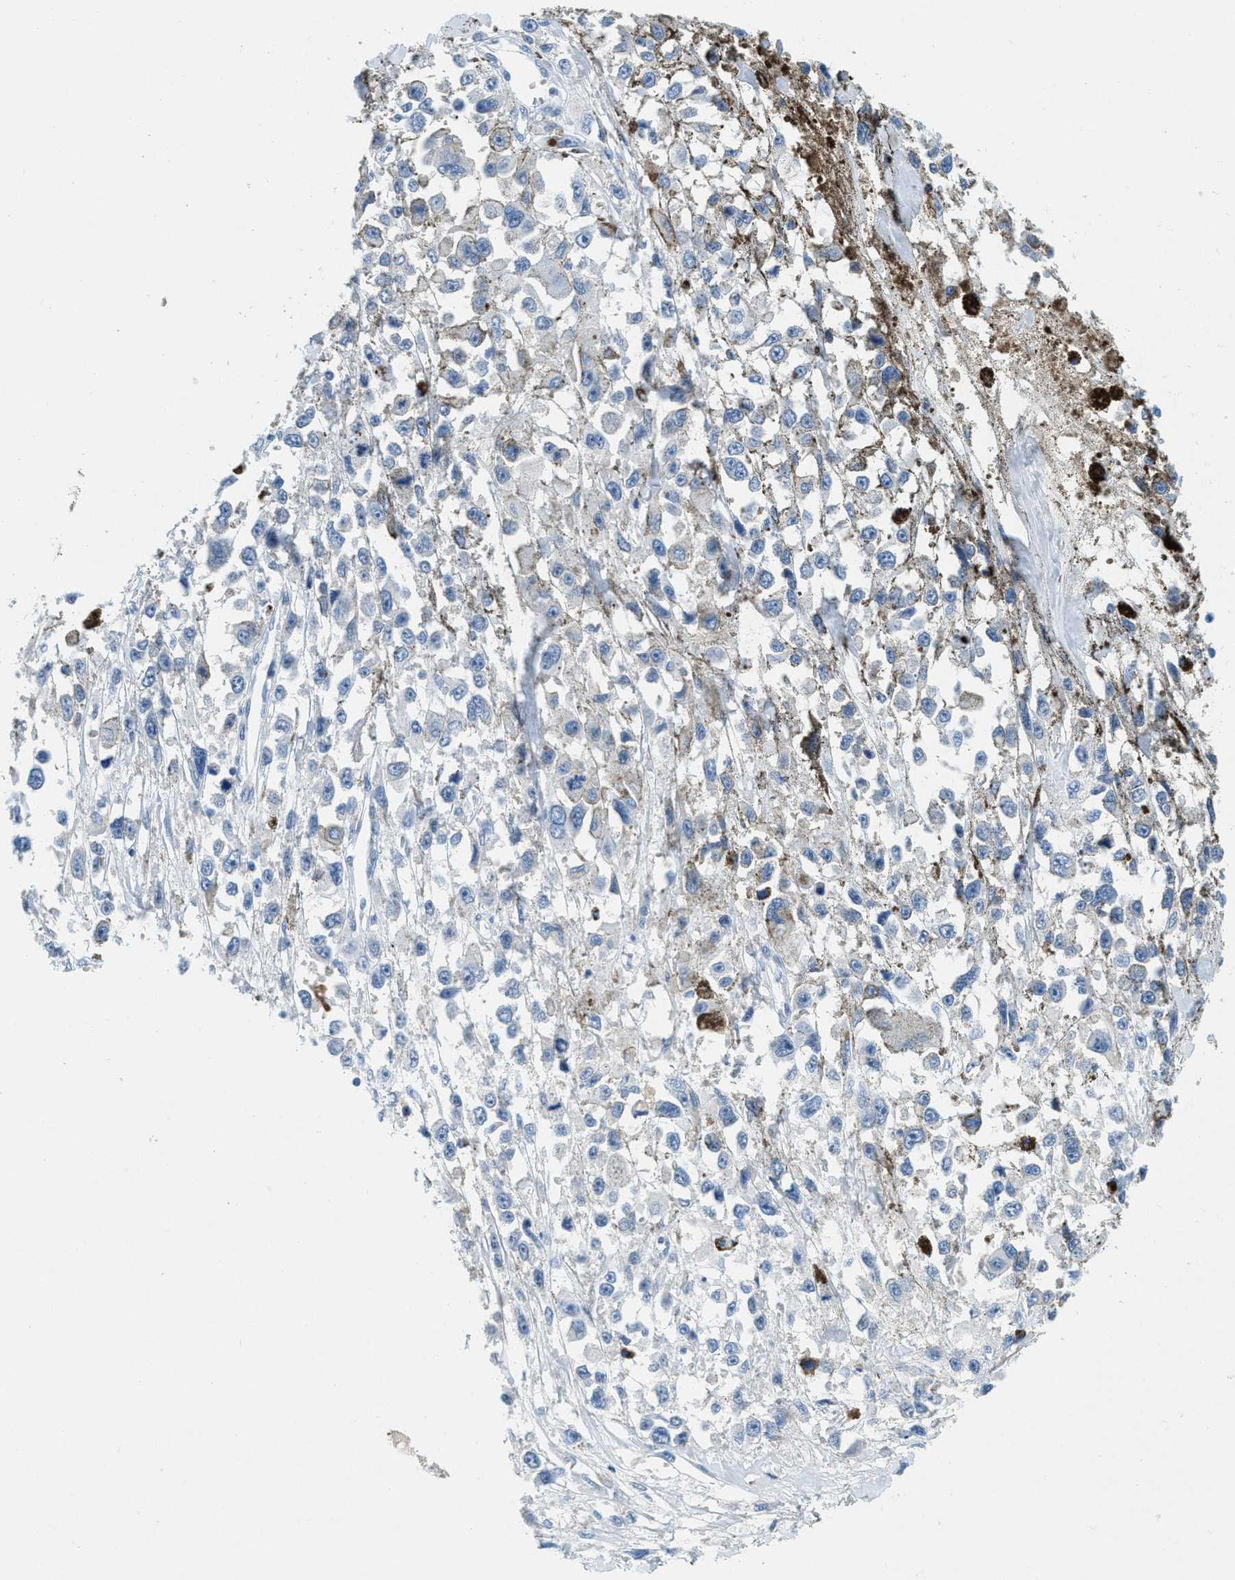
{"staining": {"intensity": "negative", "quantity": "none", "location": "none"}, "tissue": "melanoma", "cell_type": "Tumor cells", "image_type": "cancer", "snomed": [{"axis": "morphology", "description": "Malignant melanoma, Metastatic site"}, {"axis": "topography", "description": "Lymph node"}], "caption": "Human melanoma stained for a protein using IHC shows no staining in tumor cells.", "gene": "A2M", "patient": {"sex": "male", "age": 59}}